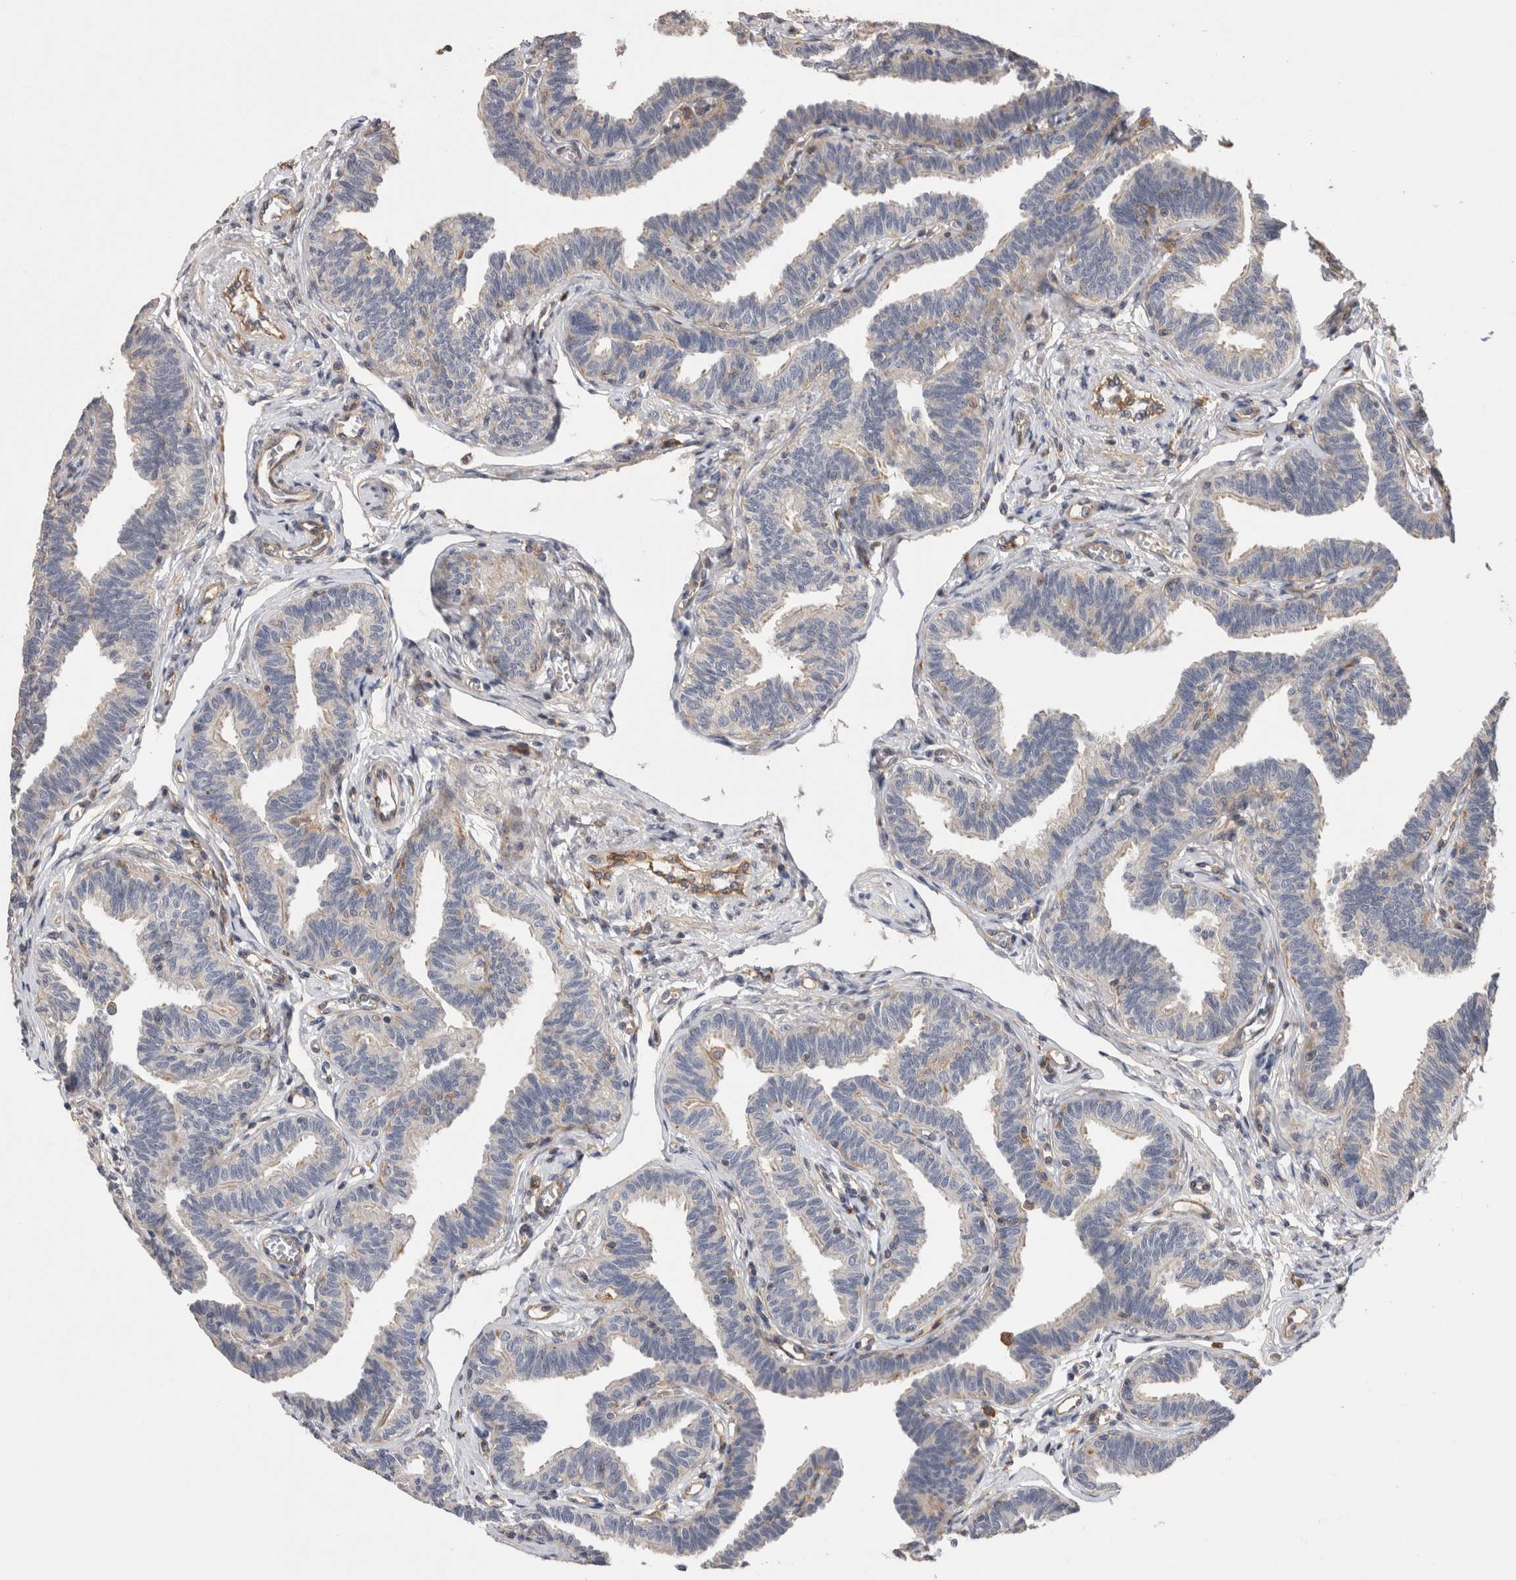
{"staining": {"intensity": "weak", "quantity": "<25%", "location": "cytoplasmic/membranous"}, "tissue": "fallopian tube", "cell_type": "Glandular cells", "image_type": "normal", "snomed": [{"axis": "morphology", "description": "Normal tissue, NOS"}, {"axis": "topography", "description": "Fallopian tube"}, {"axis": "topography", "description": "Ovary"}], "caption": "The IHC image has no significant expression in glandular cells of fallopian tube. (Brightfield microscopy of DAB immunohistochemistry at high magnification).", "gene": "BNIP2", "patient": {"sex": "female", "age": 23}}